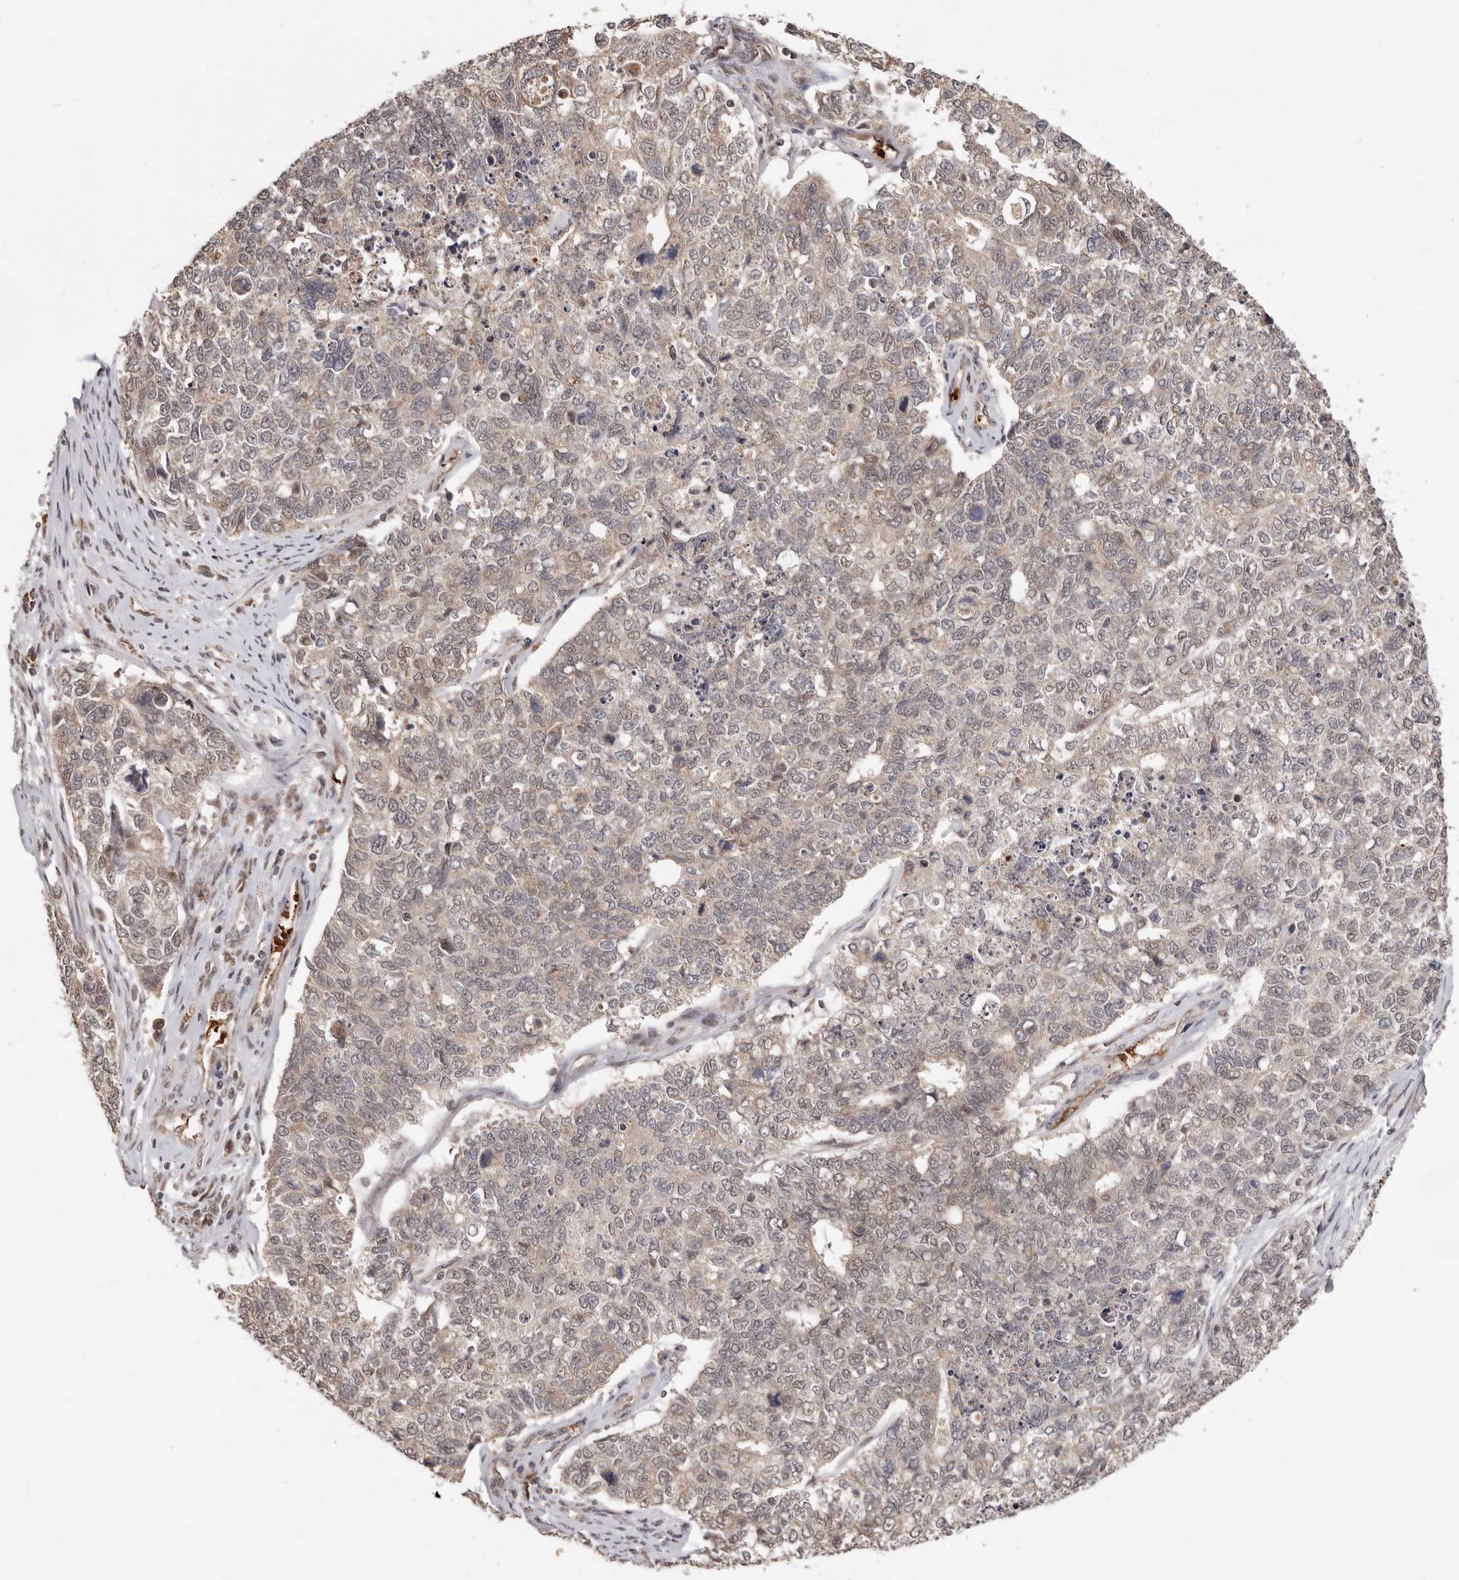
{"staining": {"intensity": "weak", "quantity": "25%-75%", "location": "cytoplasmic/membranous,nuclear"}, "tissue": "cervical cancer", "cell_type": "Tumor cells", "image_type": "cancer", "snomed": [{"axis": "morphology", "description": "Squamous cell carcinoma, NOS"}, {"axis": "topography", "description": "Cervix"}], "caption": "Immunohistochemistry image of neoplastic tissue: human squamous cell carcinoma (cervical) stained using immunohistochemistry (IHC) exhibits low levels of weak protein expression localized specifically in the cytoplasmic/membranous and nuclear of tumor cells, appearing as a cytoplasmic/membranous and nuclear brown color.", "gene": "NCOA3", "patient": {"sex": "female", "age": 63}}